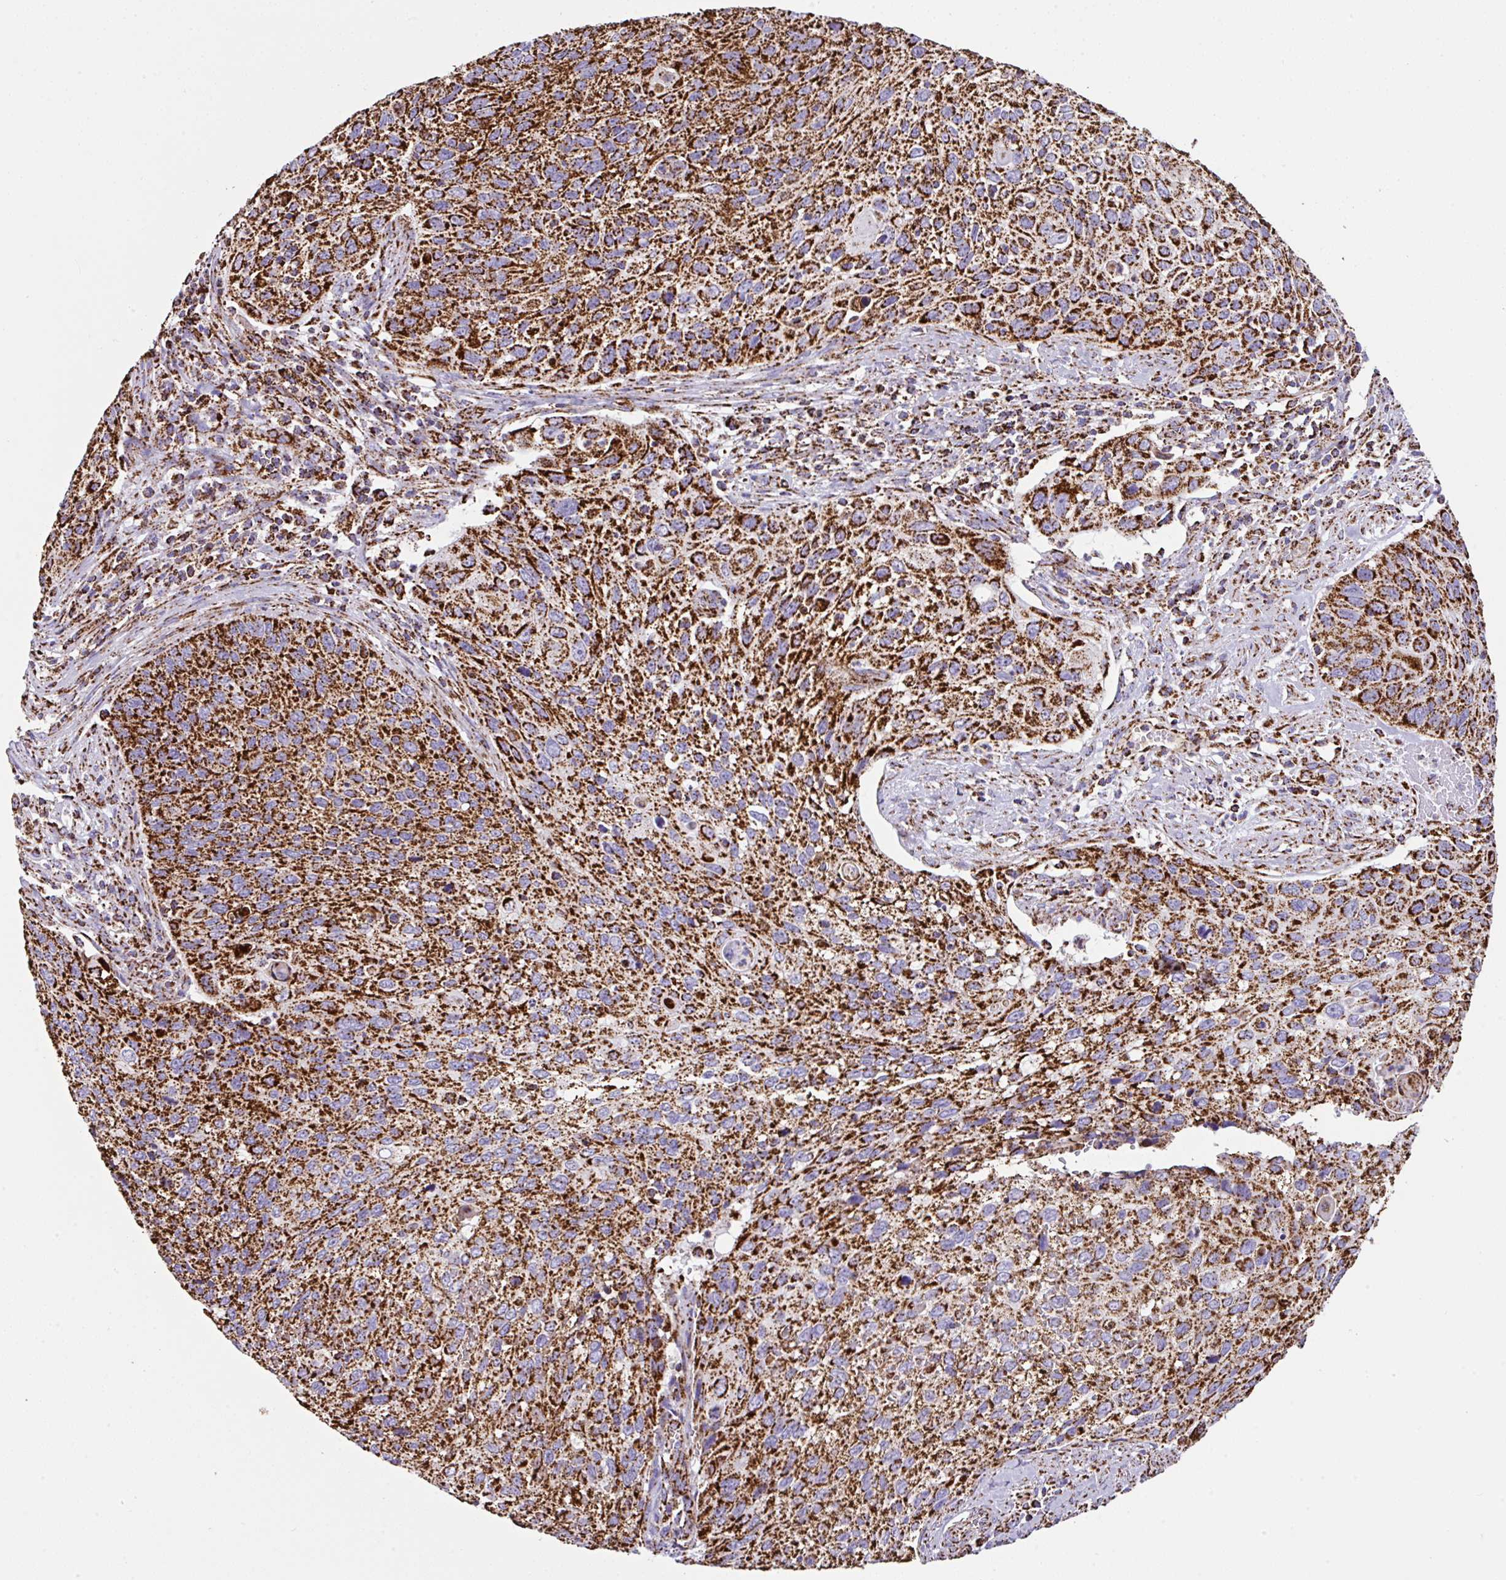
{"staining": {"intensity": "strong", "quantity": ">75%", "location": "cytoplasmic/membranous"}, "tissue": "cervical cancer", "cell_type": "Tumor cells", "image_type": "cancer", "snomed": [{"axis": "morphology", "description": "Squamous cell carcinoma, NOS"}, {"axis": "topography", "description": "Cervix"}], "caption": "Squamous cell carcinoma (cervical) was stained to show a protein in brown. There is high levels of strong cytoplasmic/membranous staining in approximately >75% of tumor cells.", "gene": "ANKRD33B", "patient": {"sex": "female", "age": 70}}